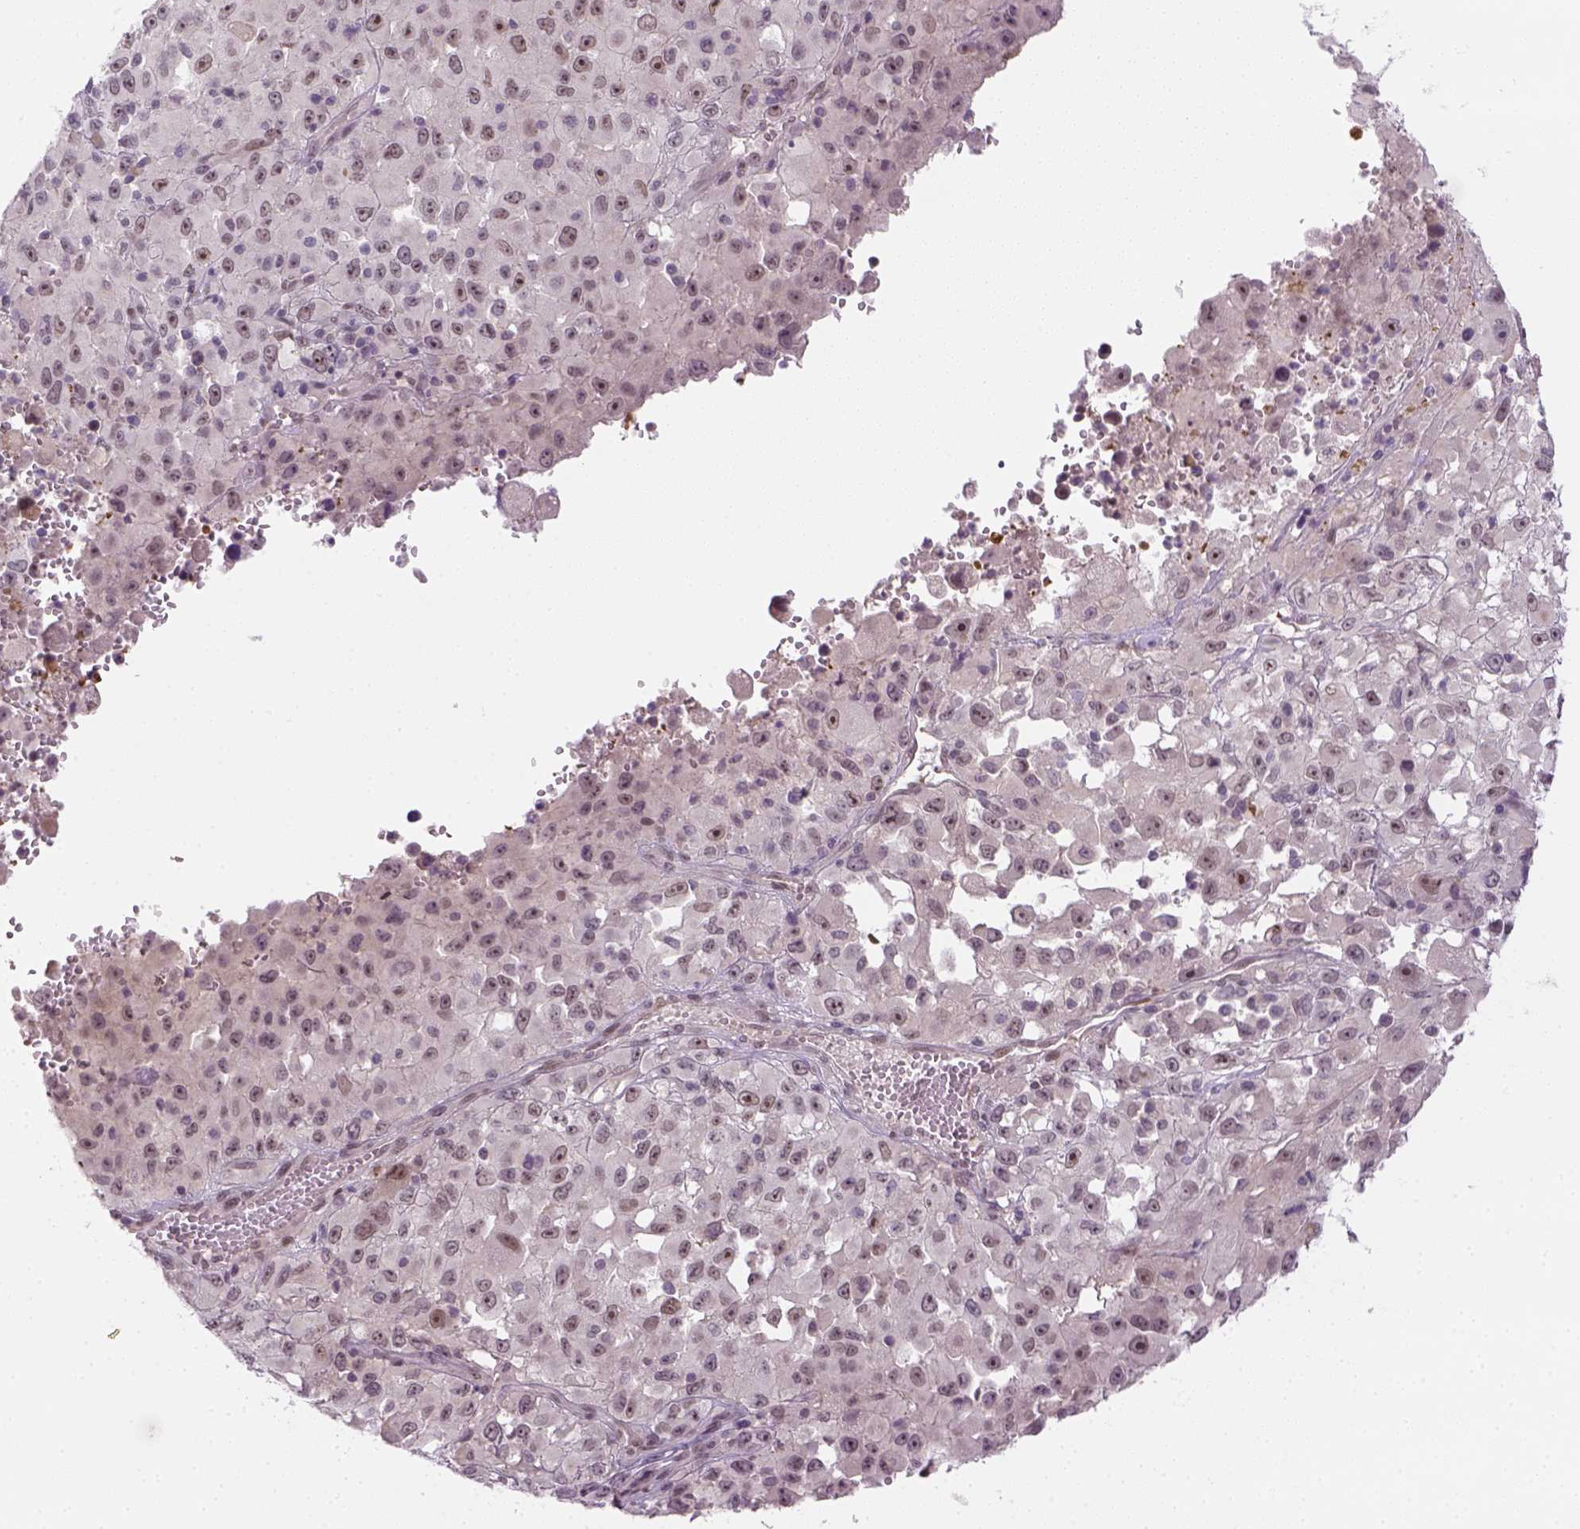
{"staining": {"intensity": "weak", "quantity": "<25%", "location": "cytoplasmic/membranous"}, "tissue": "melanoma", "cell_type": "Tumor cells", "image_type": "cancer", "snomed": [{"axis": "morphology", "description": "Malignant melanoma, Metastatic site"}, {"axis": "topography", "description": "Soft tissue"}], "caption": "Immunohistochemistry (IHC) histopathology image of malignant melanoma (metastatic site) stained for a protein (brown), which shows no positivity in tumor cells.", "gene": "MAGEB3", "patient": {"sex": "male", "age": 50}}